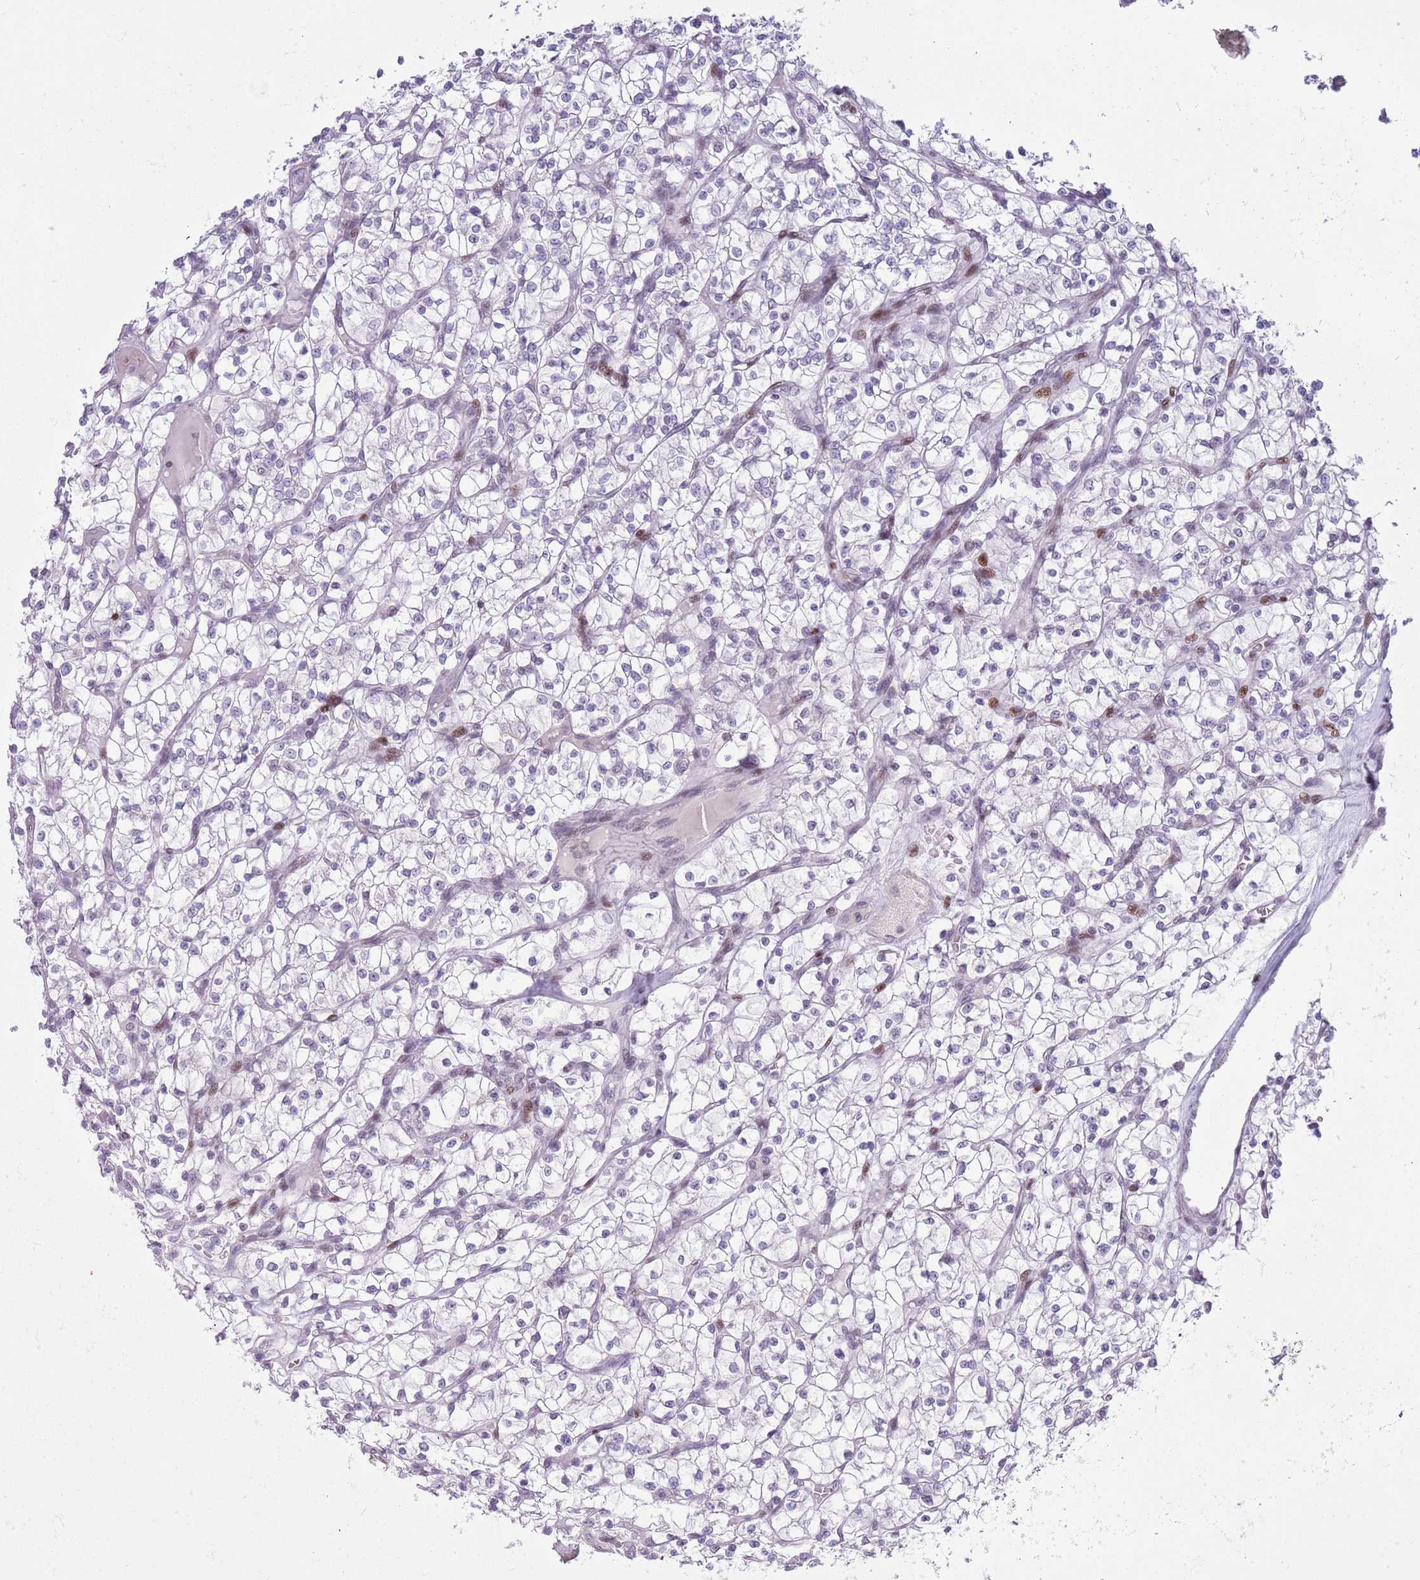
{"staining": {"intensity": "negative", "quantity": "none", "location": "none"}, "tissue": "renal cancer", "cell_type": "Tumor cells", "image_type": "cancer", "snomed": [{"axis": "morphology", "description": "Adenocarcinoma, NOS"}, {"axis": "topography", "description": "Kidney"}], "caption": "High power microscopy histopathology image of an immunohistochemistry (IHC) micrograph of adenocarcinoma (renal), revealing no significant staining in tumor cells.", "gene": "MFSD10", "patient": {"sex": "female", "age": 64}}